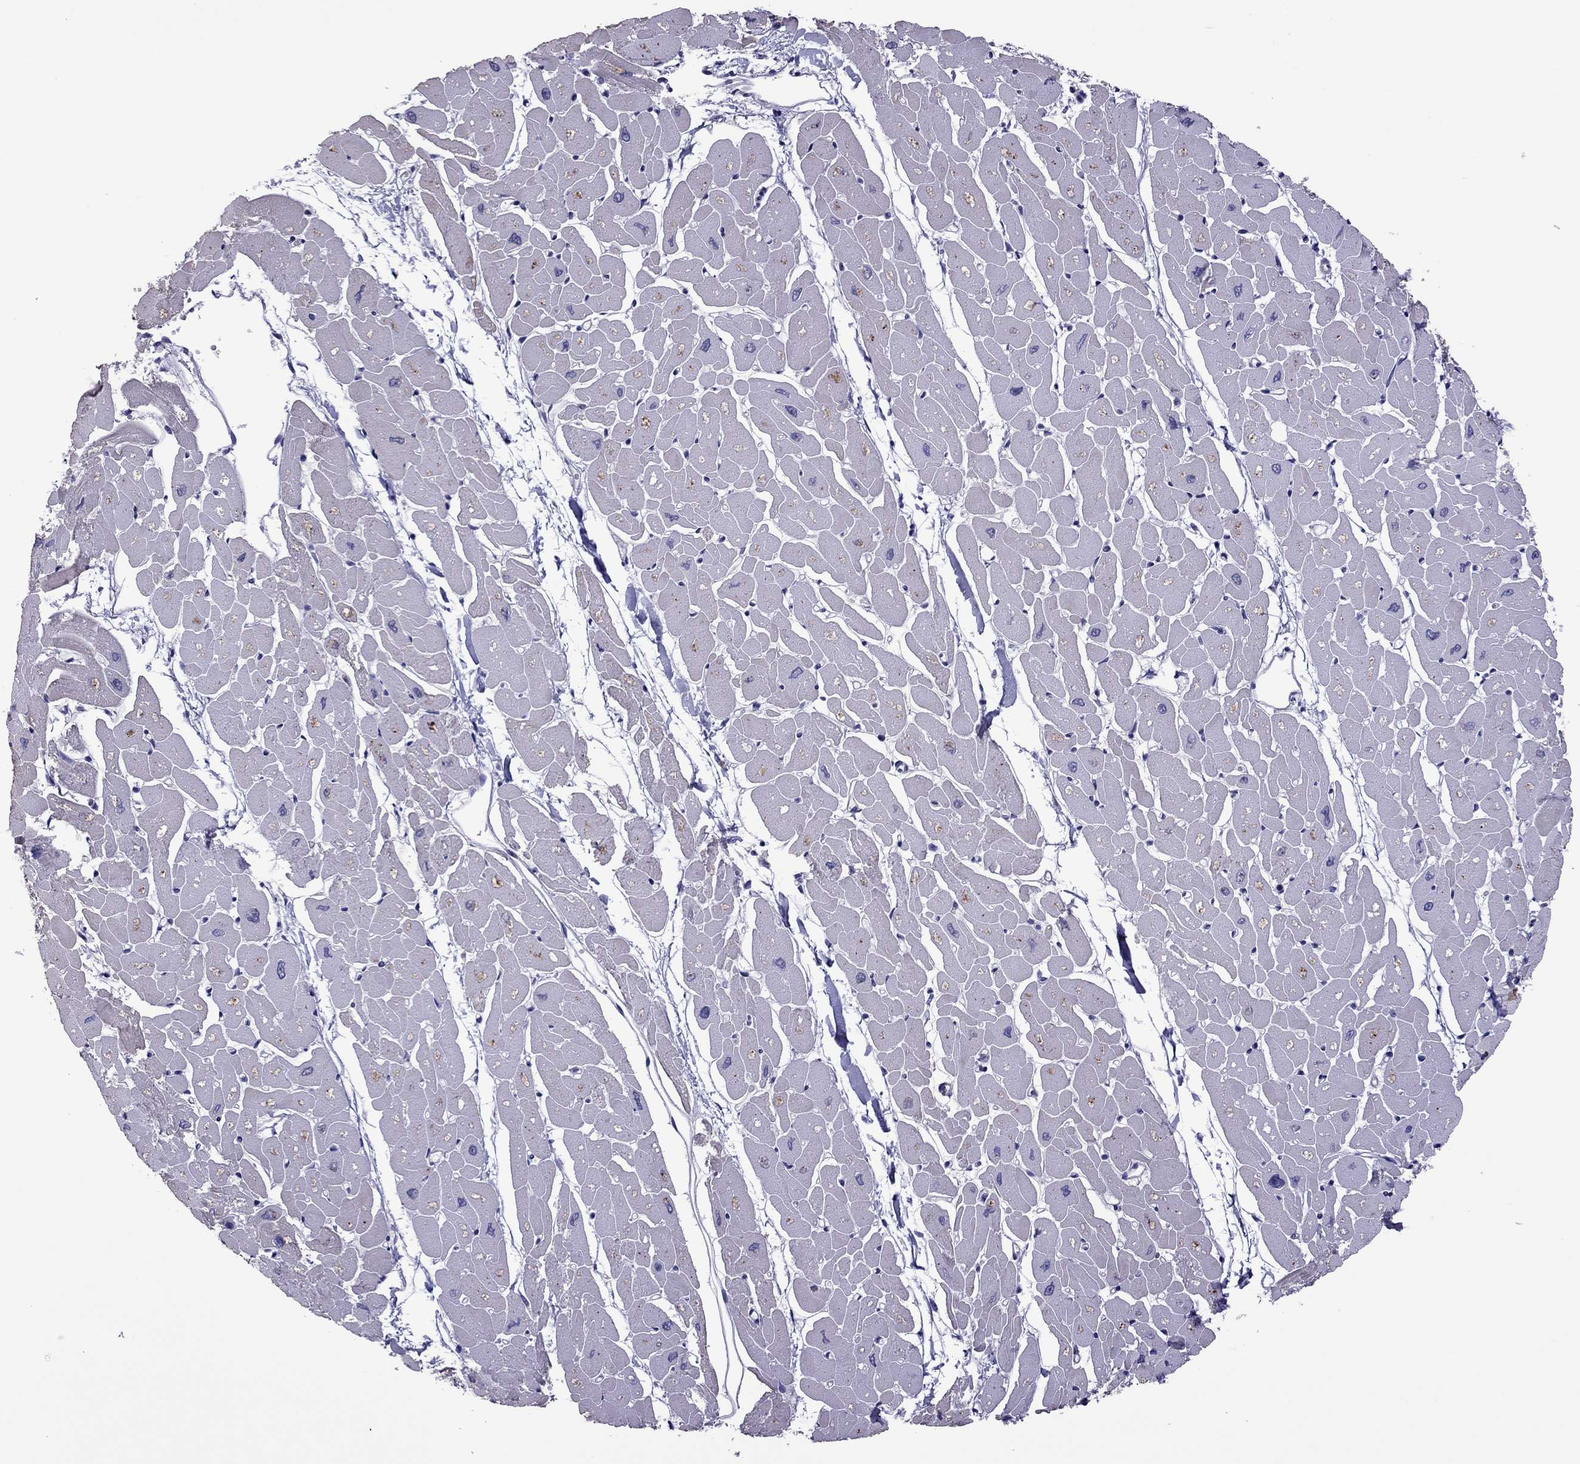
{"staining": {"intensity": "negative", "quantity": "none", "location": "none"}, "tissue": "heart muscle", "cell_type": "Cardiomyocytes", "image_type": "normal", "snomed": [{"axis": "morphology", "description": "Normal tissue, NOS"}, {"axis": "topography", "description": "Heart"}], "caption": "A high-resolution micrograph shows IHC staining of benign heart muscle, which displays no significant expression in cardiomyocytes.", "gene": "SLC16A8", "patient": {"sex": "male", "age": 57}}